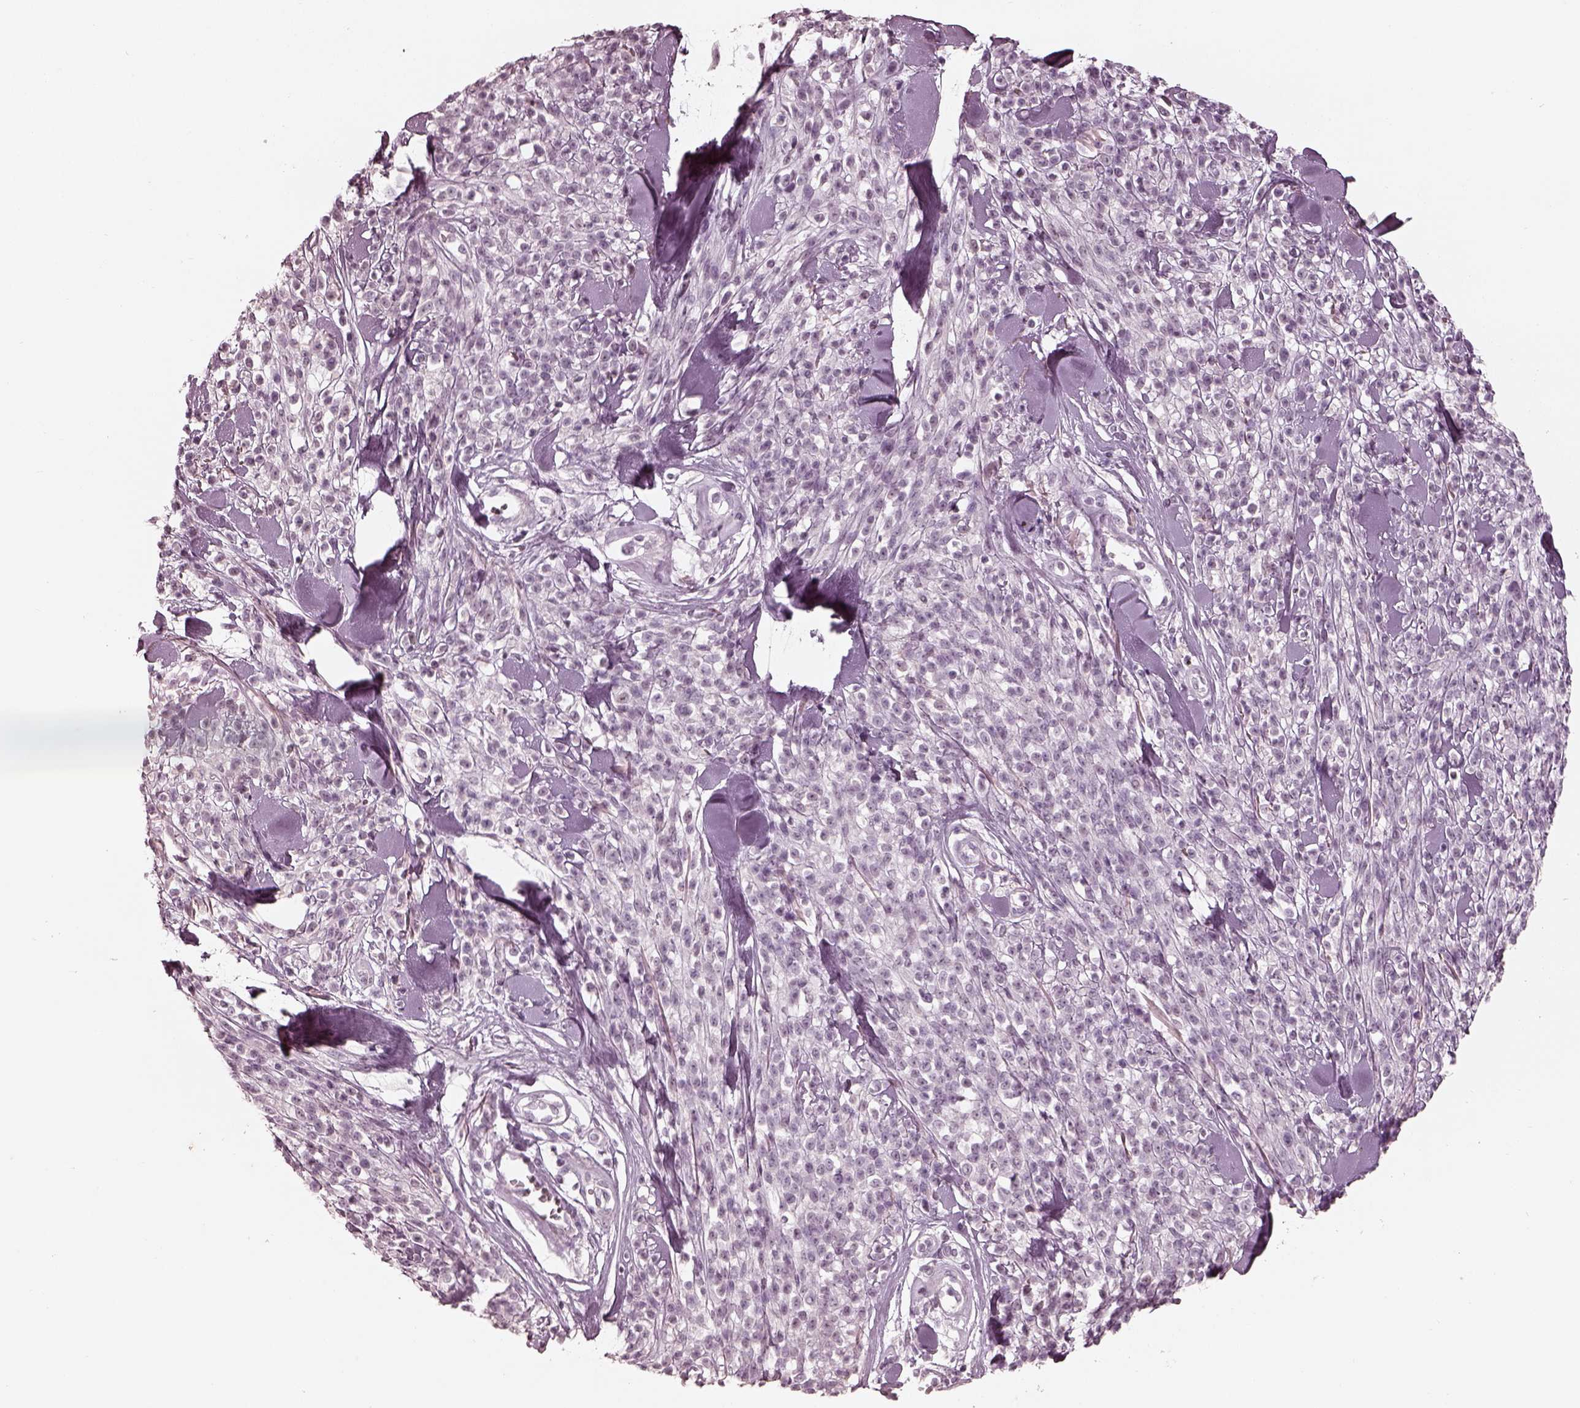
{"staining": {"intensity": "negative", "quantity": "none", "location": "none"}, "tissue": "melanoma", "cell_type": "Tumor cells", "image_type": "cancer", "snomed": [{"axis": "morphology", "description": "Malignant melanoma, NOS"}, {"axis": "topography", "description": "Skin"}, {"axis": "topography", "description": "Skin of trunk"}], "caption": "Immunohistochemistry (IHC) of malignant melanoma exhibits no expression in tumor cells. (Immunohistochemistry, brightfield microscopy, high magnification).", "gene": "ADRB3", "patient": {"sex": "male", "age": 74}}